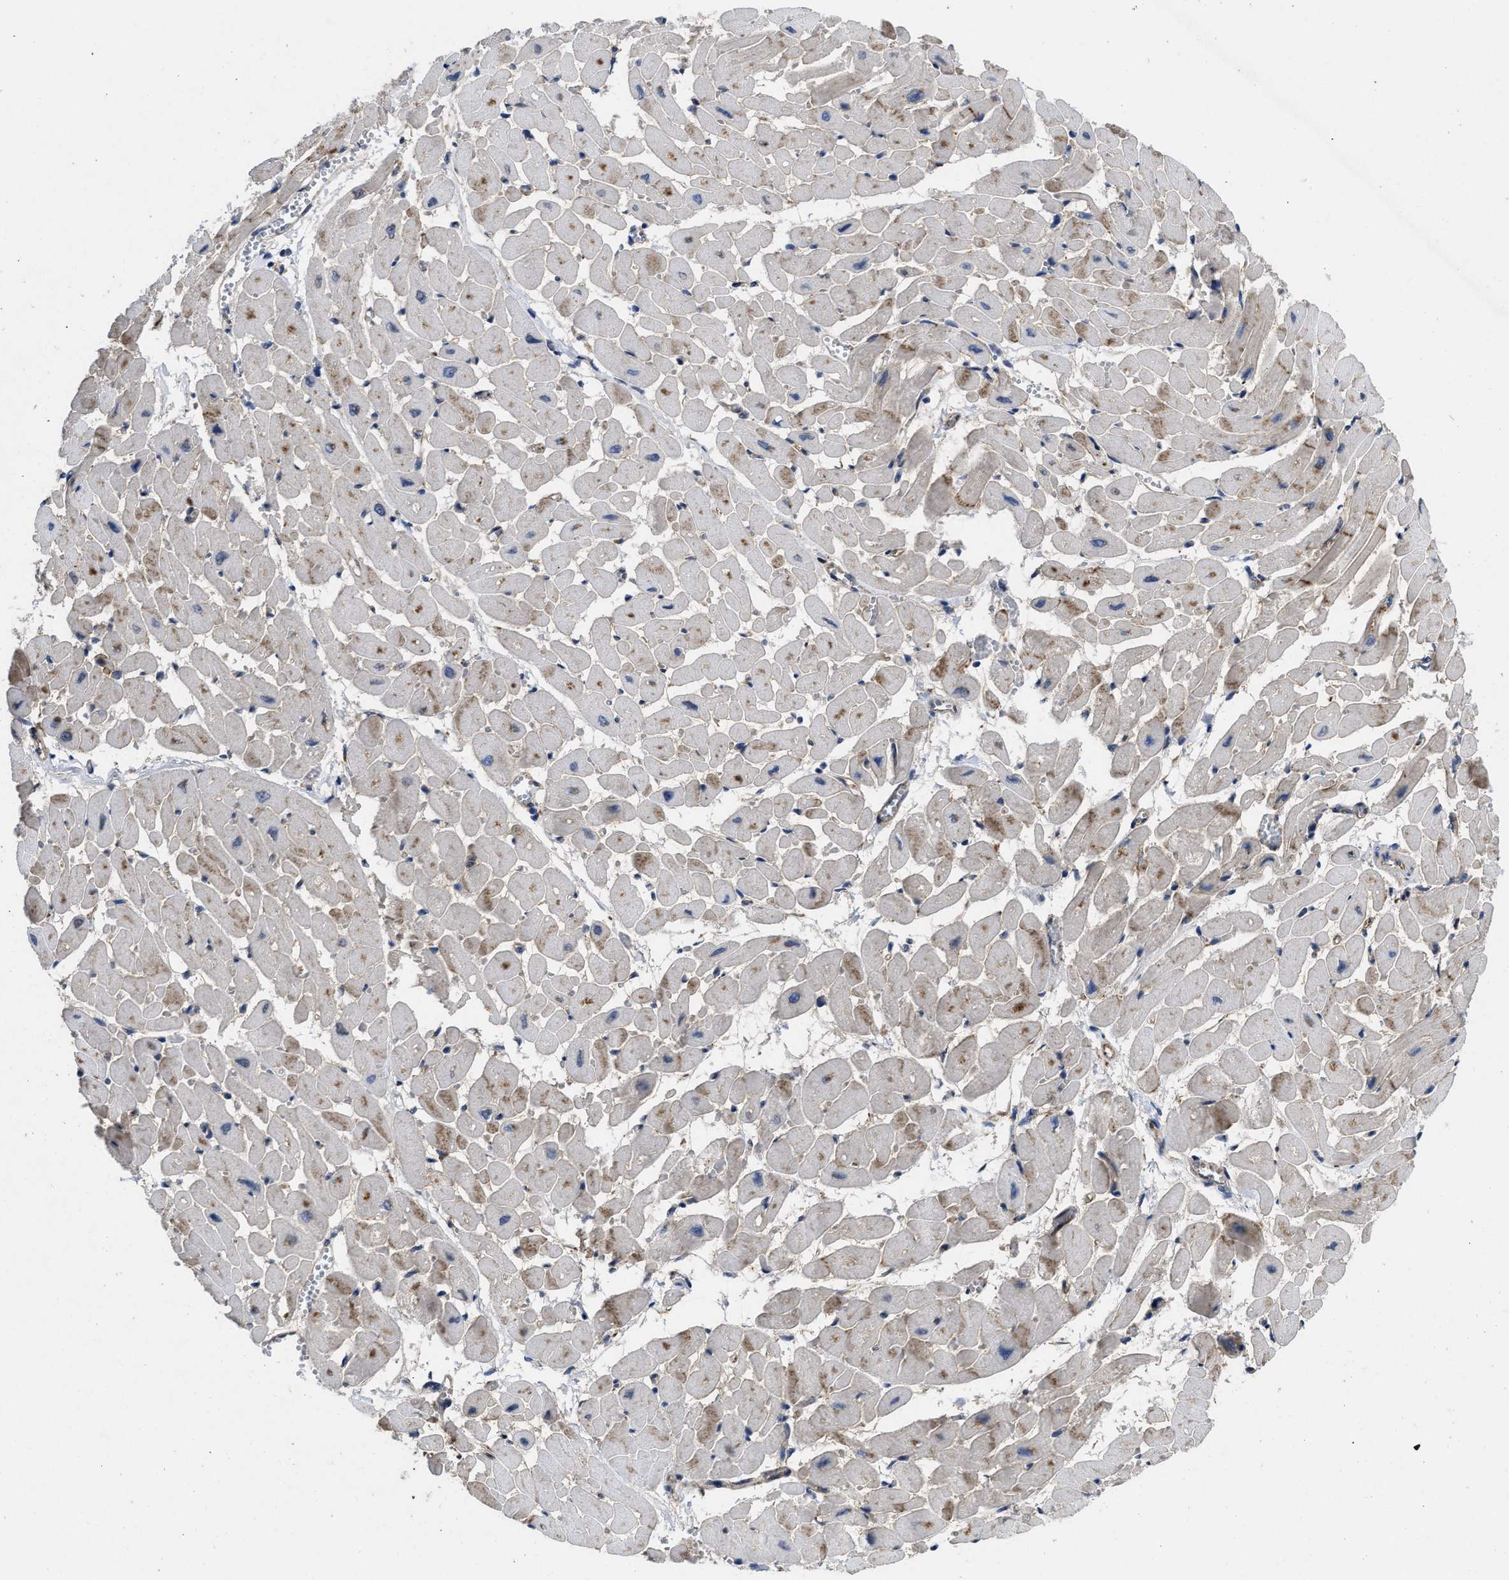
{"staining": {"intensity": "moderate", "quantity": "25%-75%", "location": "cytoplasmic/membranous"}, "tissue": "heart muscle", "cell_type": "Cardiomyocytes", "image_type": "normal", "snomed": [{"axis": "morphology", "description": "Normal tissue, NOS"}, {"axis": "topography", "description": "Heart"}], "caption": "Heart muscle stained for a protein (brown) exhibits moderate cytoplasmic/membranous positive positivity in approximately 25%-75% of cardiomyocytes.", "gene": "PKD2", "patient": {"sex": "male", "age": 45}}